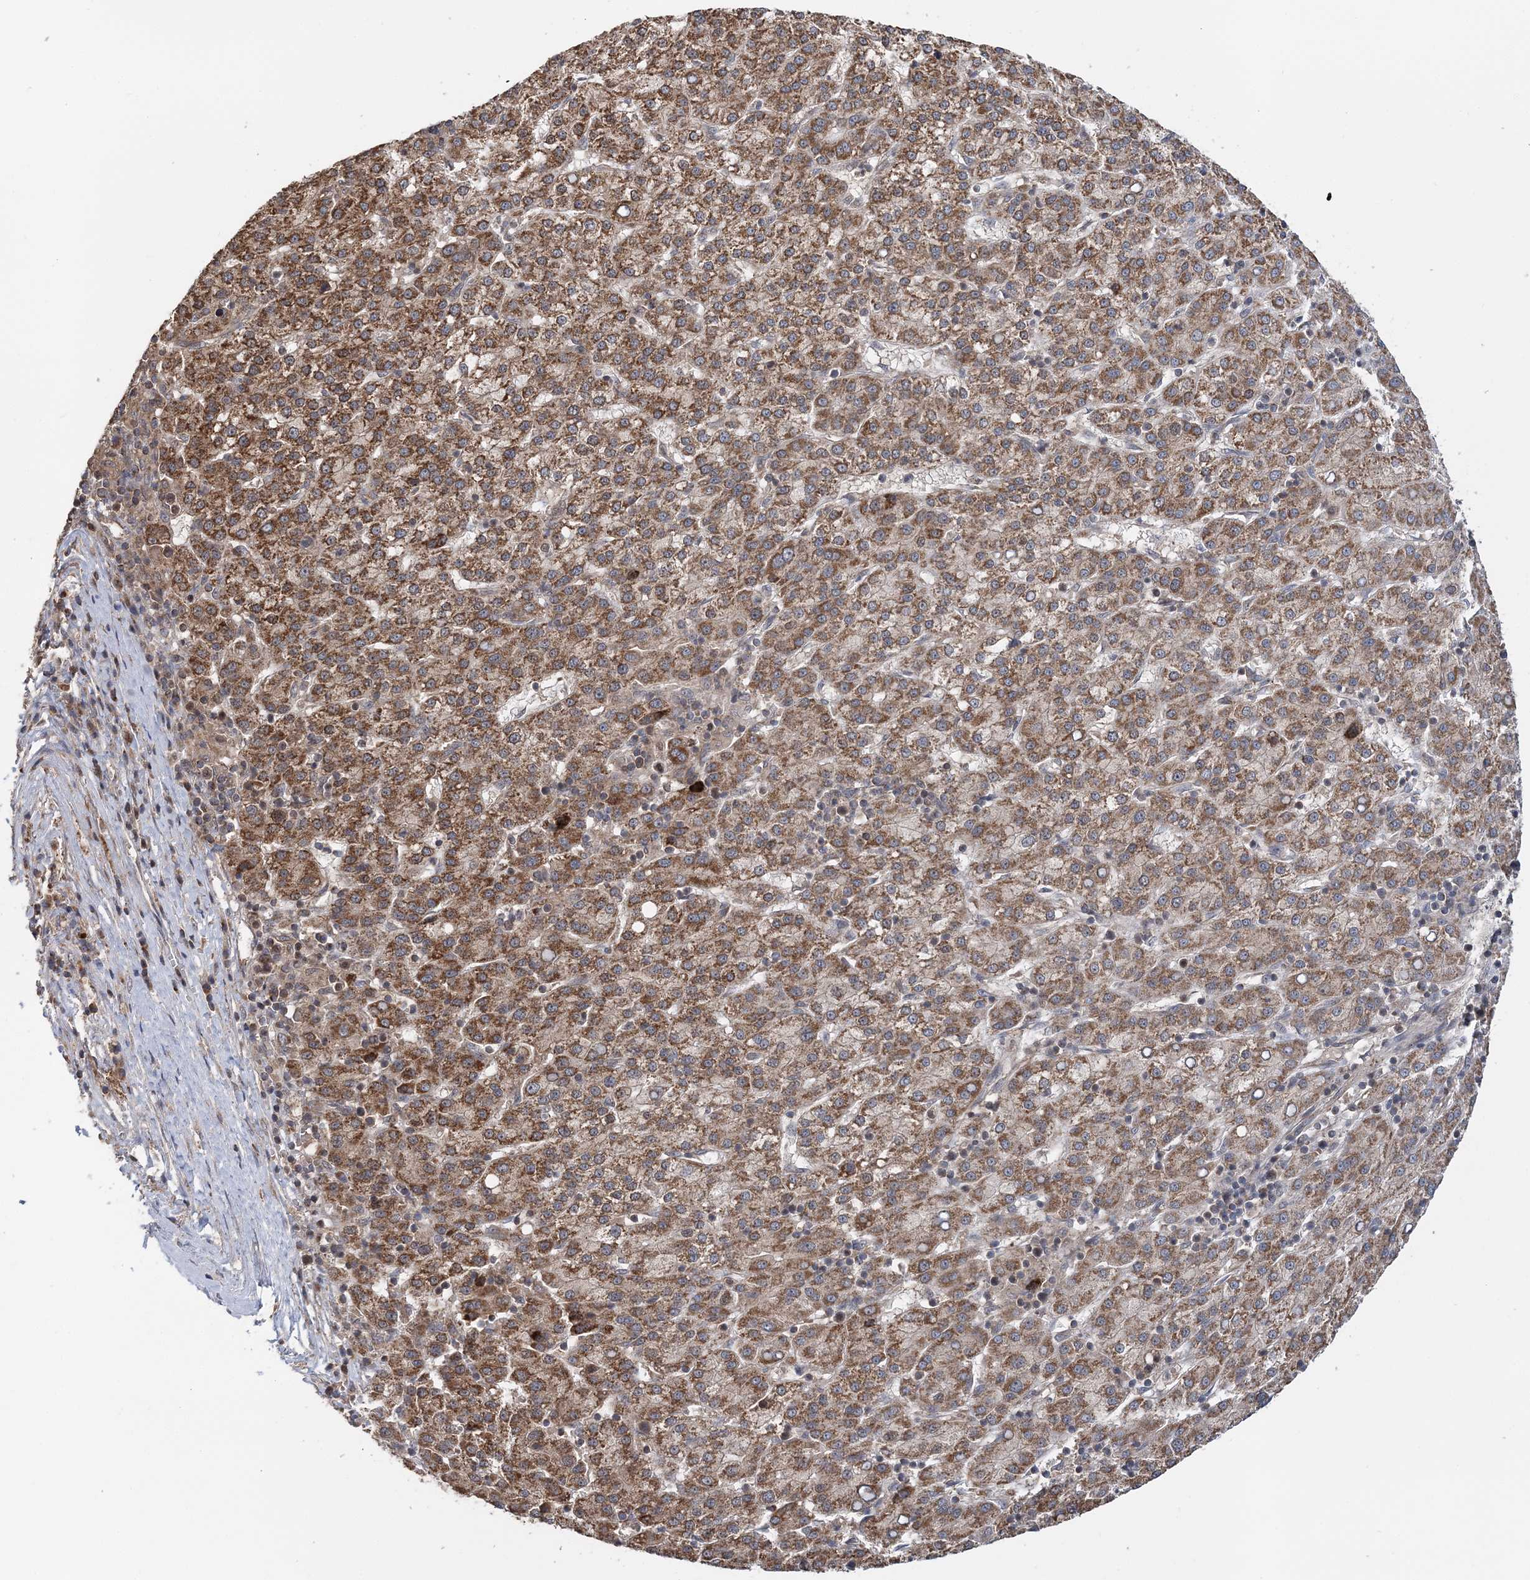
{"staining": {"intensity": "moderate", "quantity": ">75%", "location": "cytoplasmic/membranous"}, "tissue": "liver cancer", "cell_type": "Tumor cells", "image_type": "cancer", "snomed": [{"axis": "morphology", "description": "Carcinoma, Hepatocellular, NOS"}, {"axis": "topography", "description": "Liver"}], "caption": "A brown stain highlights moderate cytoplasmic/membranous expression of a protein in human liver hepatocellular carcinoma tumor cells. (Brightfield microscopy of DAB IHC at high magnification).", "gene": "KIF4A", "patient": {"sex": "female", "age": 58}}